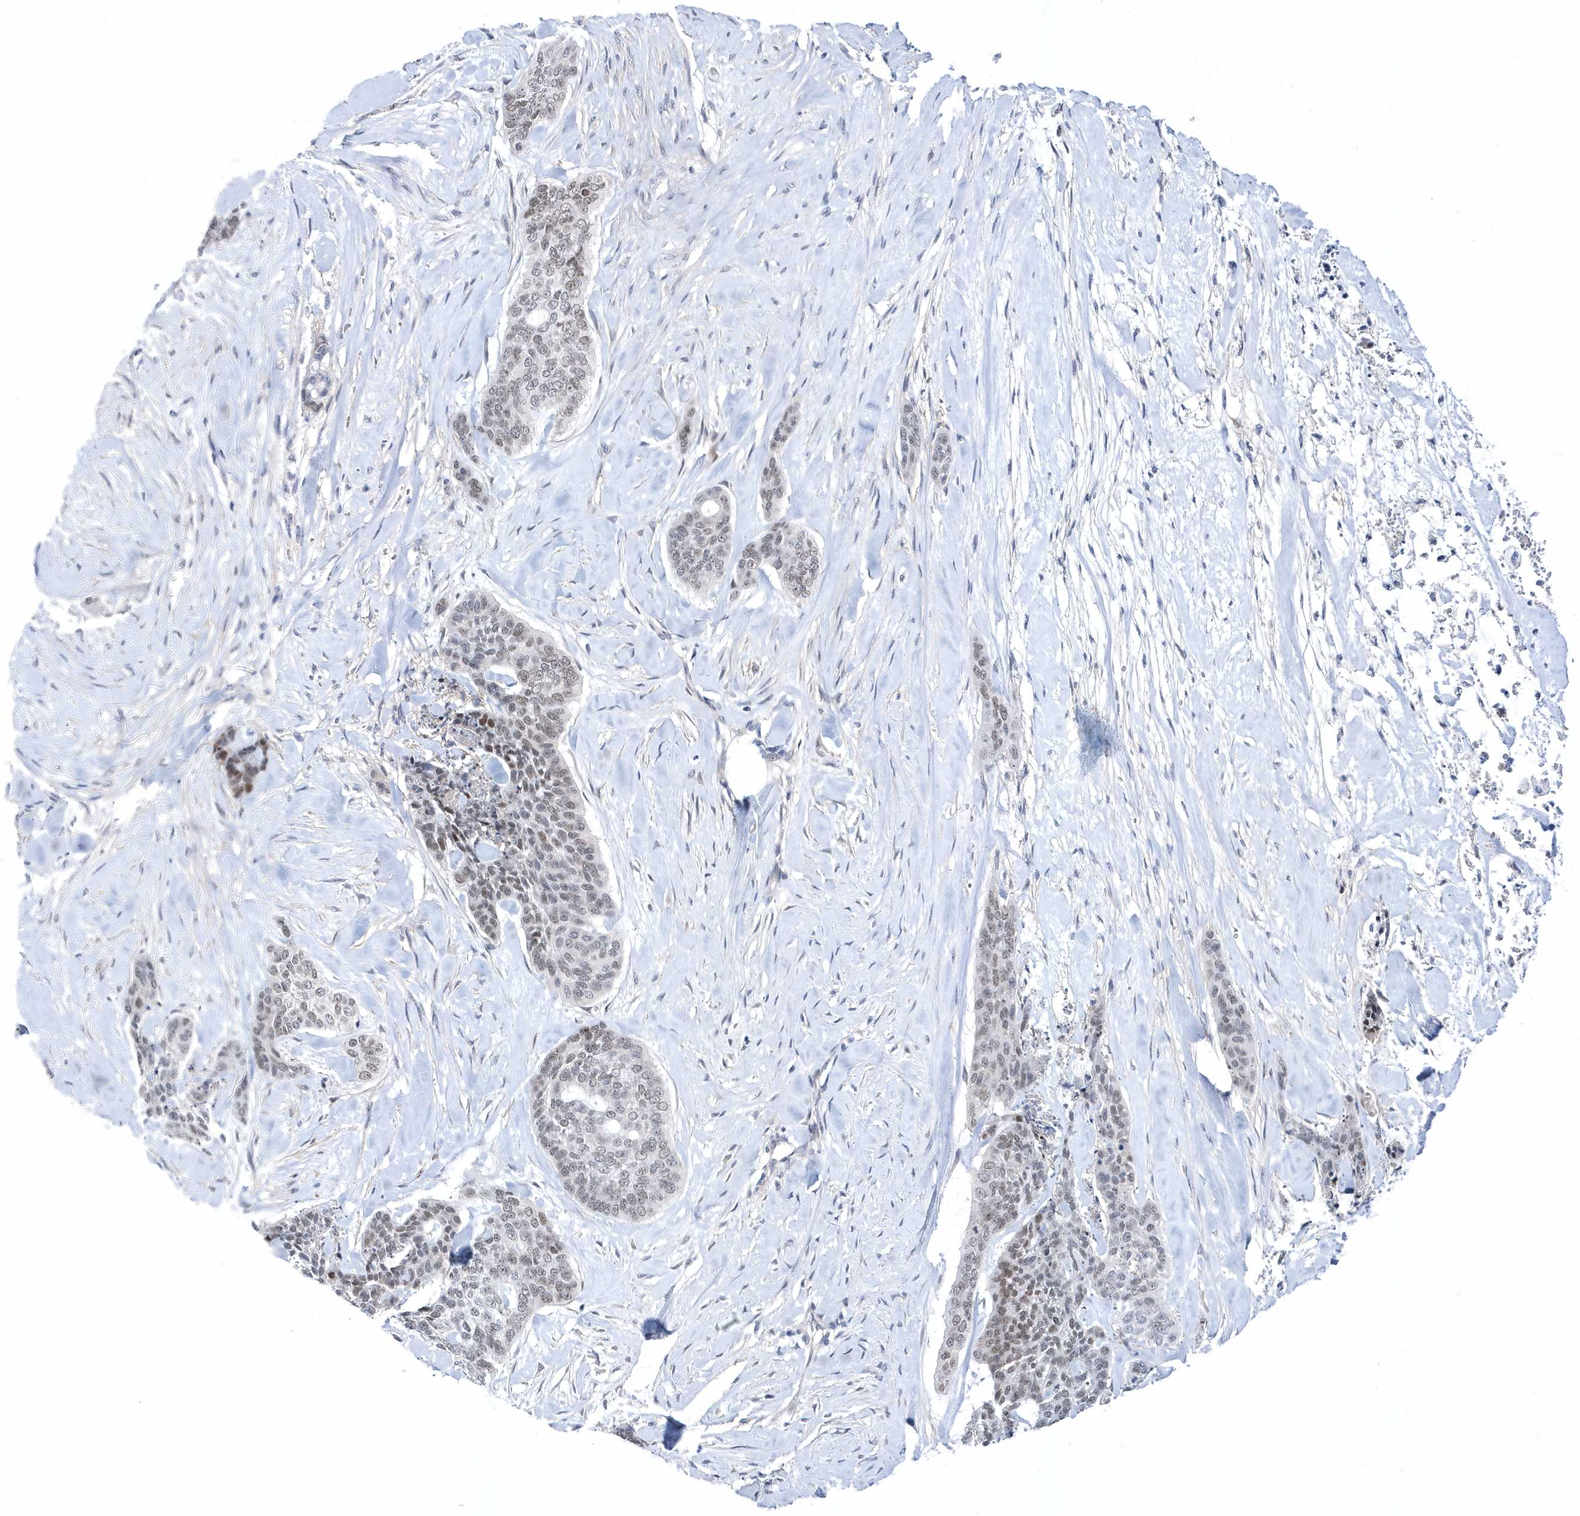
{"staining": {"intensity": "weak", "quantity": "<25%", "location": "nuclear"}, "tissue": "skin cancer", "cell_type": "Tumor cells", "image_type": "cancer", "snomed": [{"axis": "morphology", "description": "Basal cell carcinoma"}, {"axis": "topography", "description": "Skin"}], "caption": "Human basal cell carcinoma (skin) stained for a protein using immunohistochemistry (IHC) reveals no positivity in tumor cells.", "gene": "ZNF875", "patient": {"sex": "female", "age": 64}}